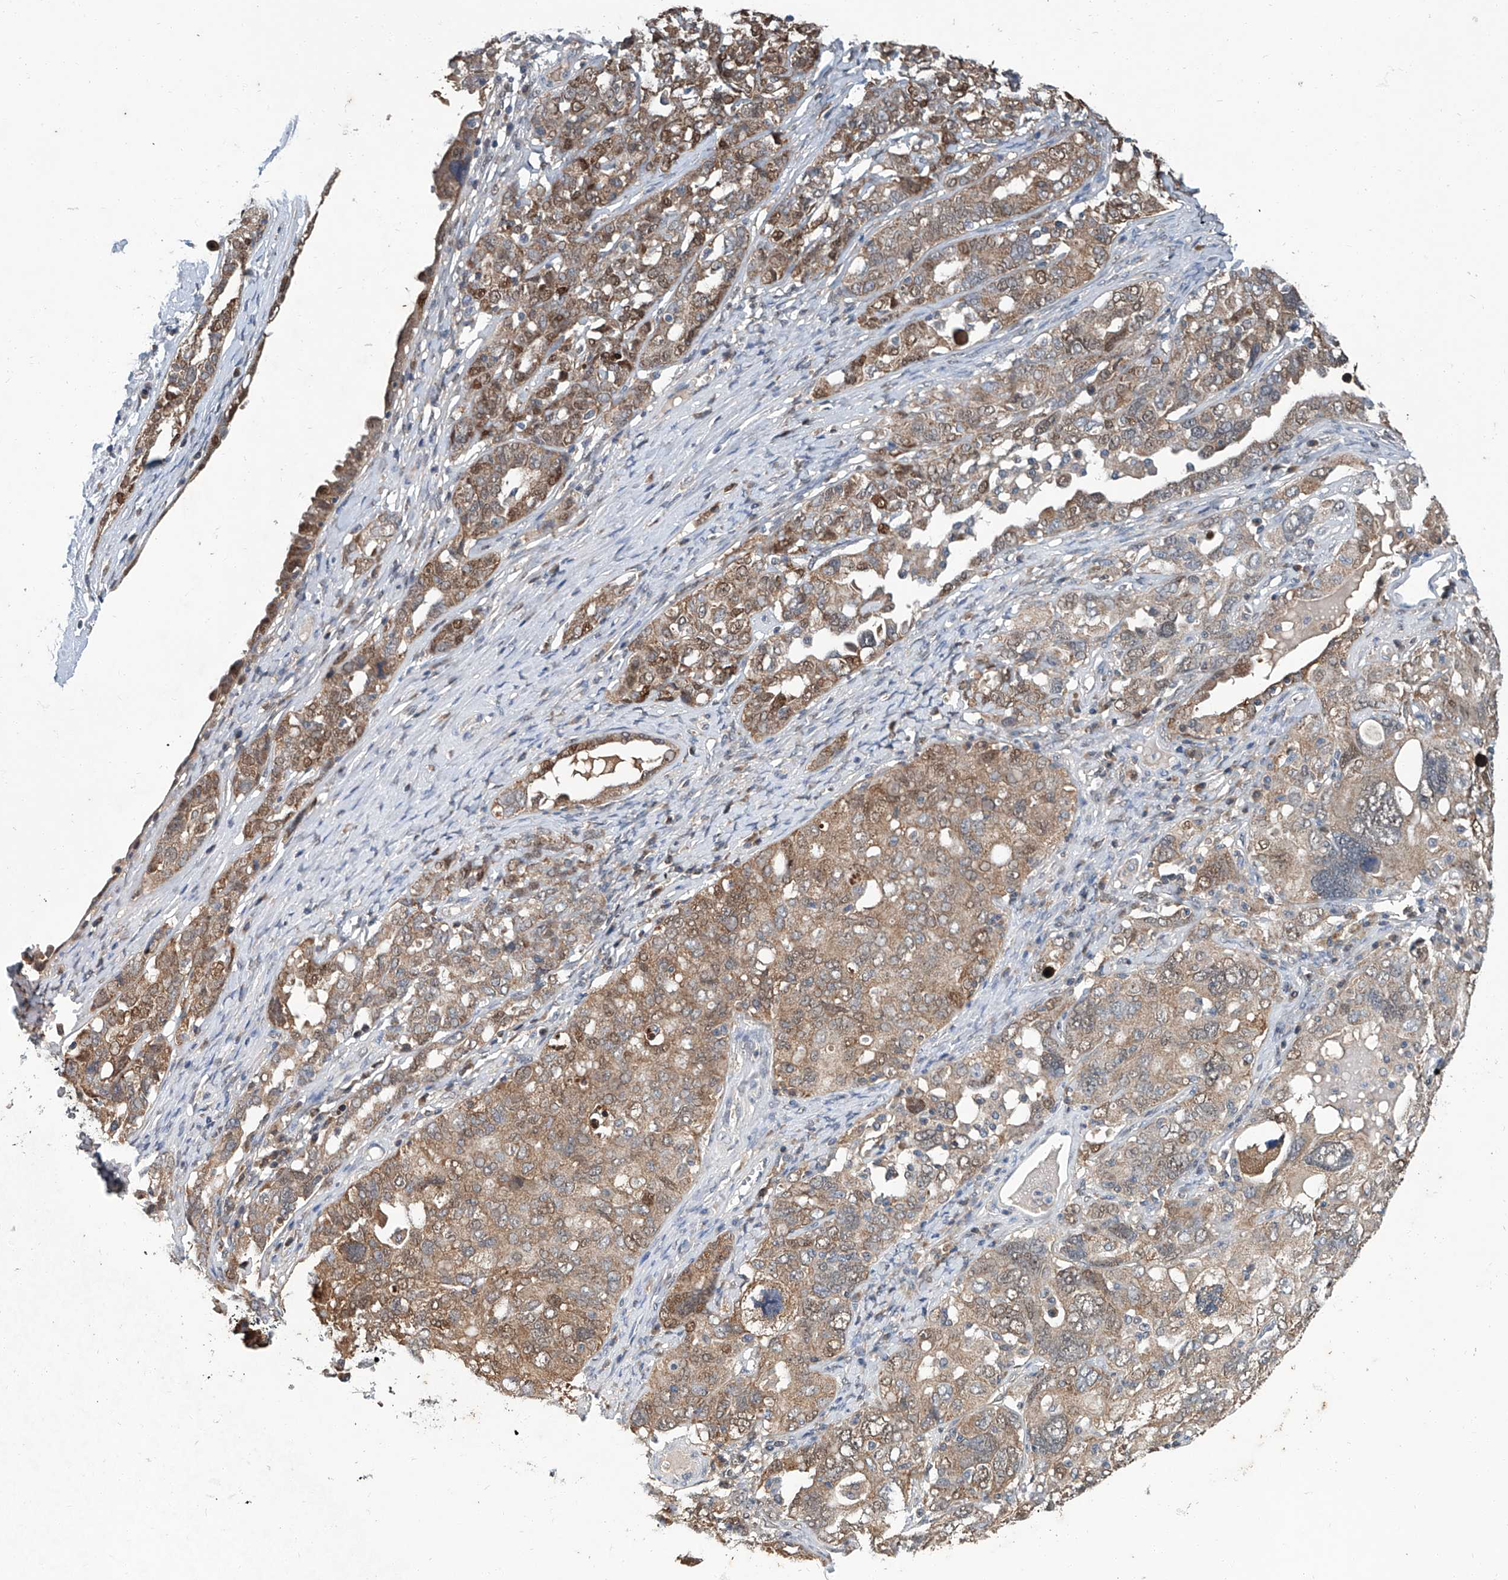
{"staining": {"intensity": "weak", "quantity": "25%-75%", "location": "cytoplasmic/membranous,nuclear"}, "tissue": "ovarian cancer", "cell_type": "Tumor cells", "image_type": "cancer", "snomed": [{"axis": "morphology", "description": "Carcinoma, endometroid"}, {"axis": "topography", "description": "Ovary"}], "caption": "Ovarian endometroid carcinoma stained for a protein shows weak cytoplasmic/membranous and nuclear positivity in tumor cells.", "gene": "CLK1", "patient": {"sex": "female", "age": 62}}